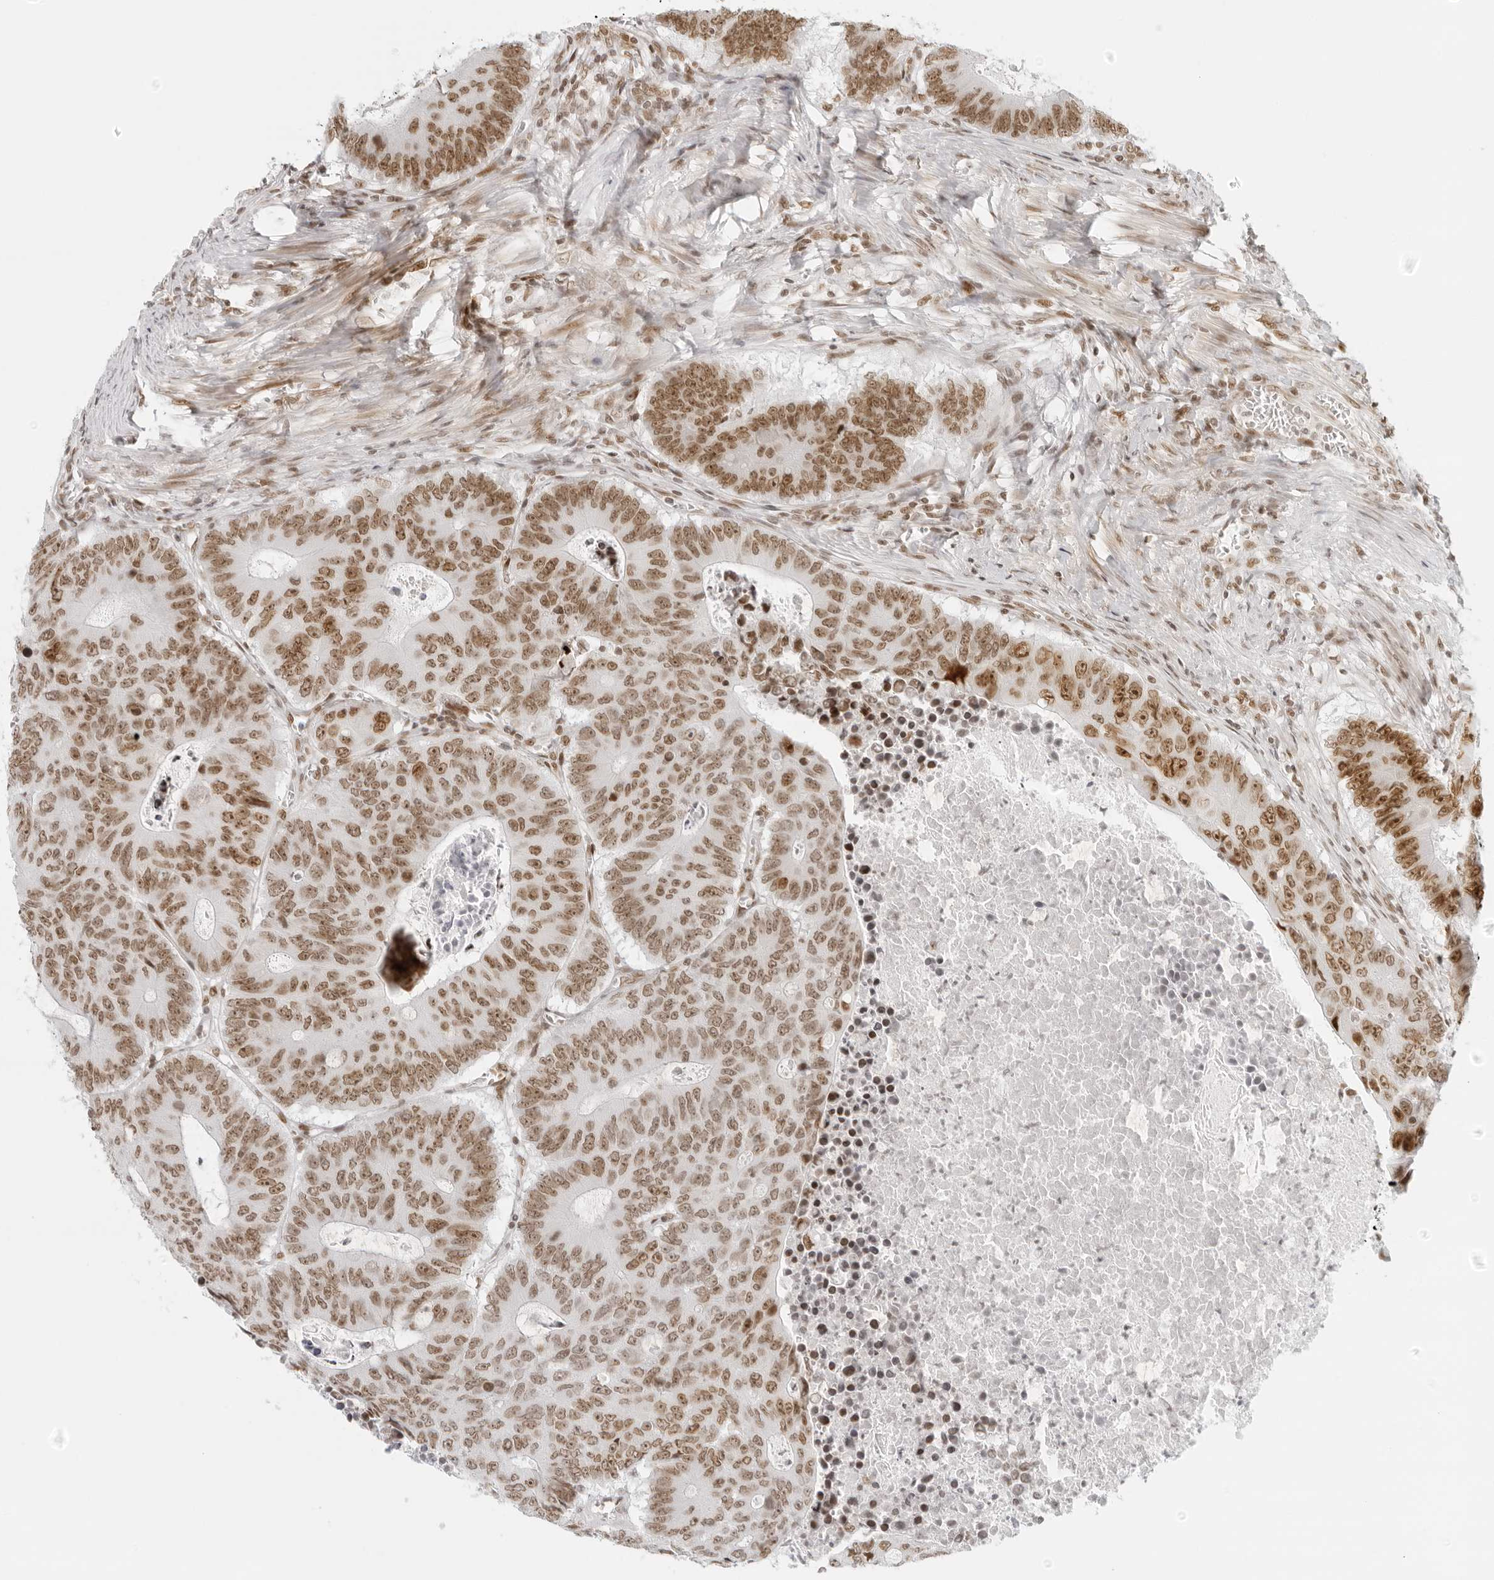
{"staining": {"intensity": "moderate", "quantity": ">75%", "location": "nuclear"}, "tissue": "colorectal cancer", "cell_type": "Tumor cells", "image_type": "cancer", "snomed": [{"axis": "morphology", "description": "Adenocarcinoma, NOS"}, {"axis": "topography", "description": "Colon"}], "caption": "Tumor cells demonstrate medium levels of moderate nuclear positivity in approximately >75% of cells in human colorectal cancer. (DAB (3,3'-diaminobenzidine) = brown stain, brightfield microscopy at high magnification).", "gene": "RCC1", "patient": {"sex": "male", "age": 87}}